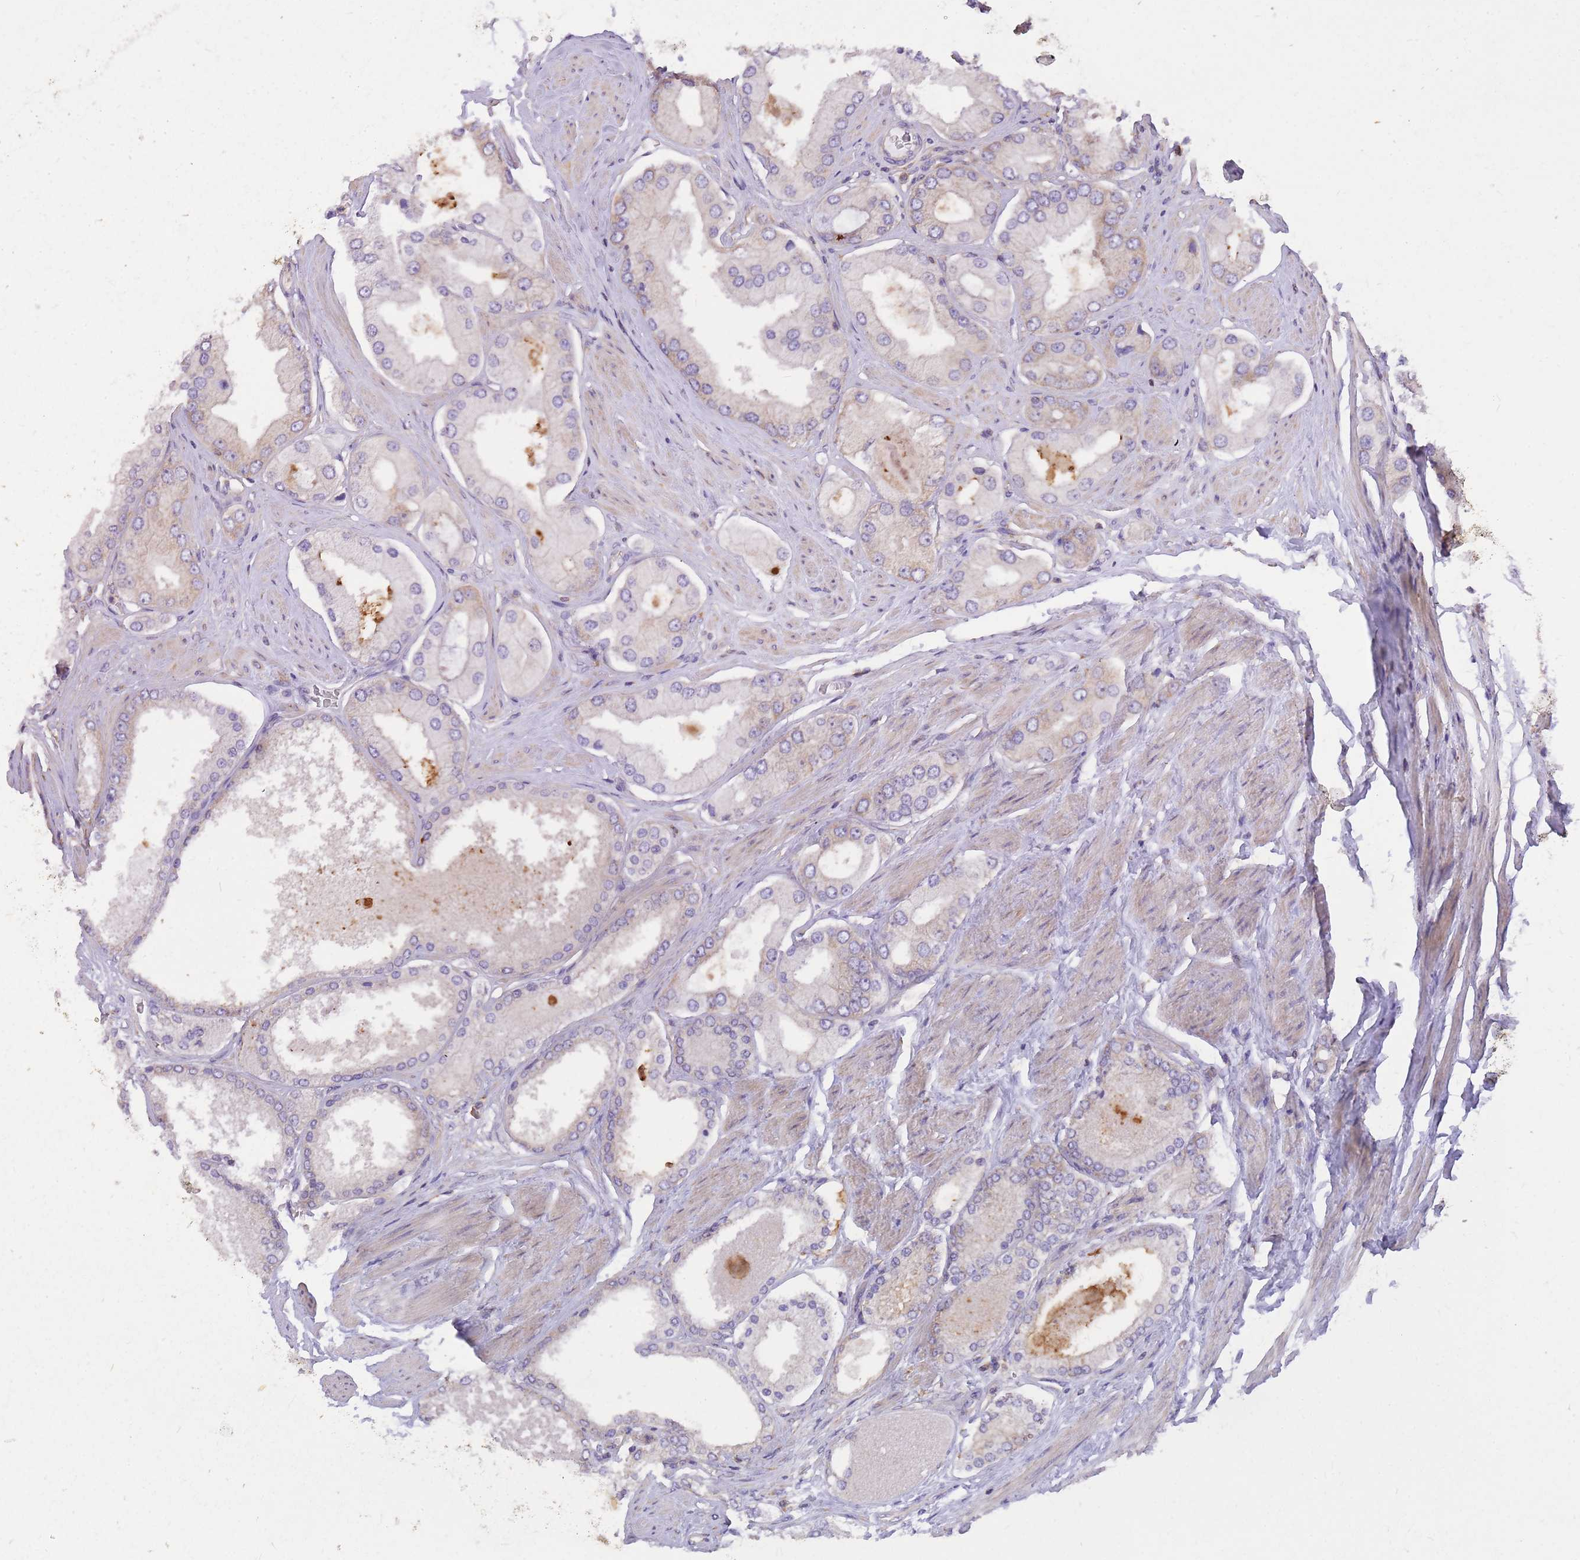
{"staining": {"intensity": "weak", "quantity": "<25%", "location": "cytoplasmic/membranous"}, "tissue": "prostate cancer", "cell_type": "Tumor cells", "image_type": "cancer", "snomed": [{"axis": "morphology", "description": "Adenocarcinoma, Low grade"}, {"axis": "topography", "description": "Prostate"}], "caption": "There is no significant positivity in tumor cells of prostate adenocarcinoma (low-grade).", "gene": "GBP7", "patient": {"sex": "male", "age": 42}}